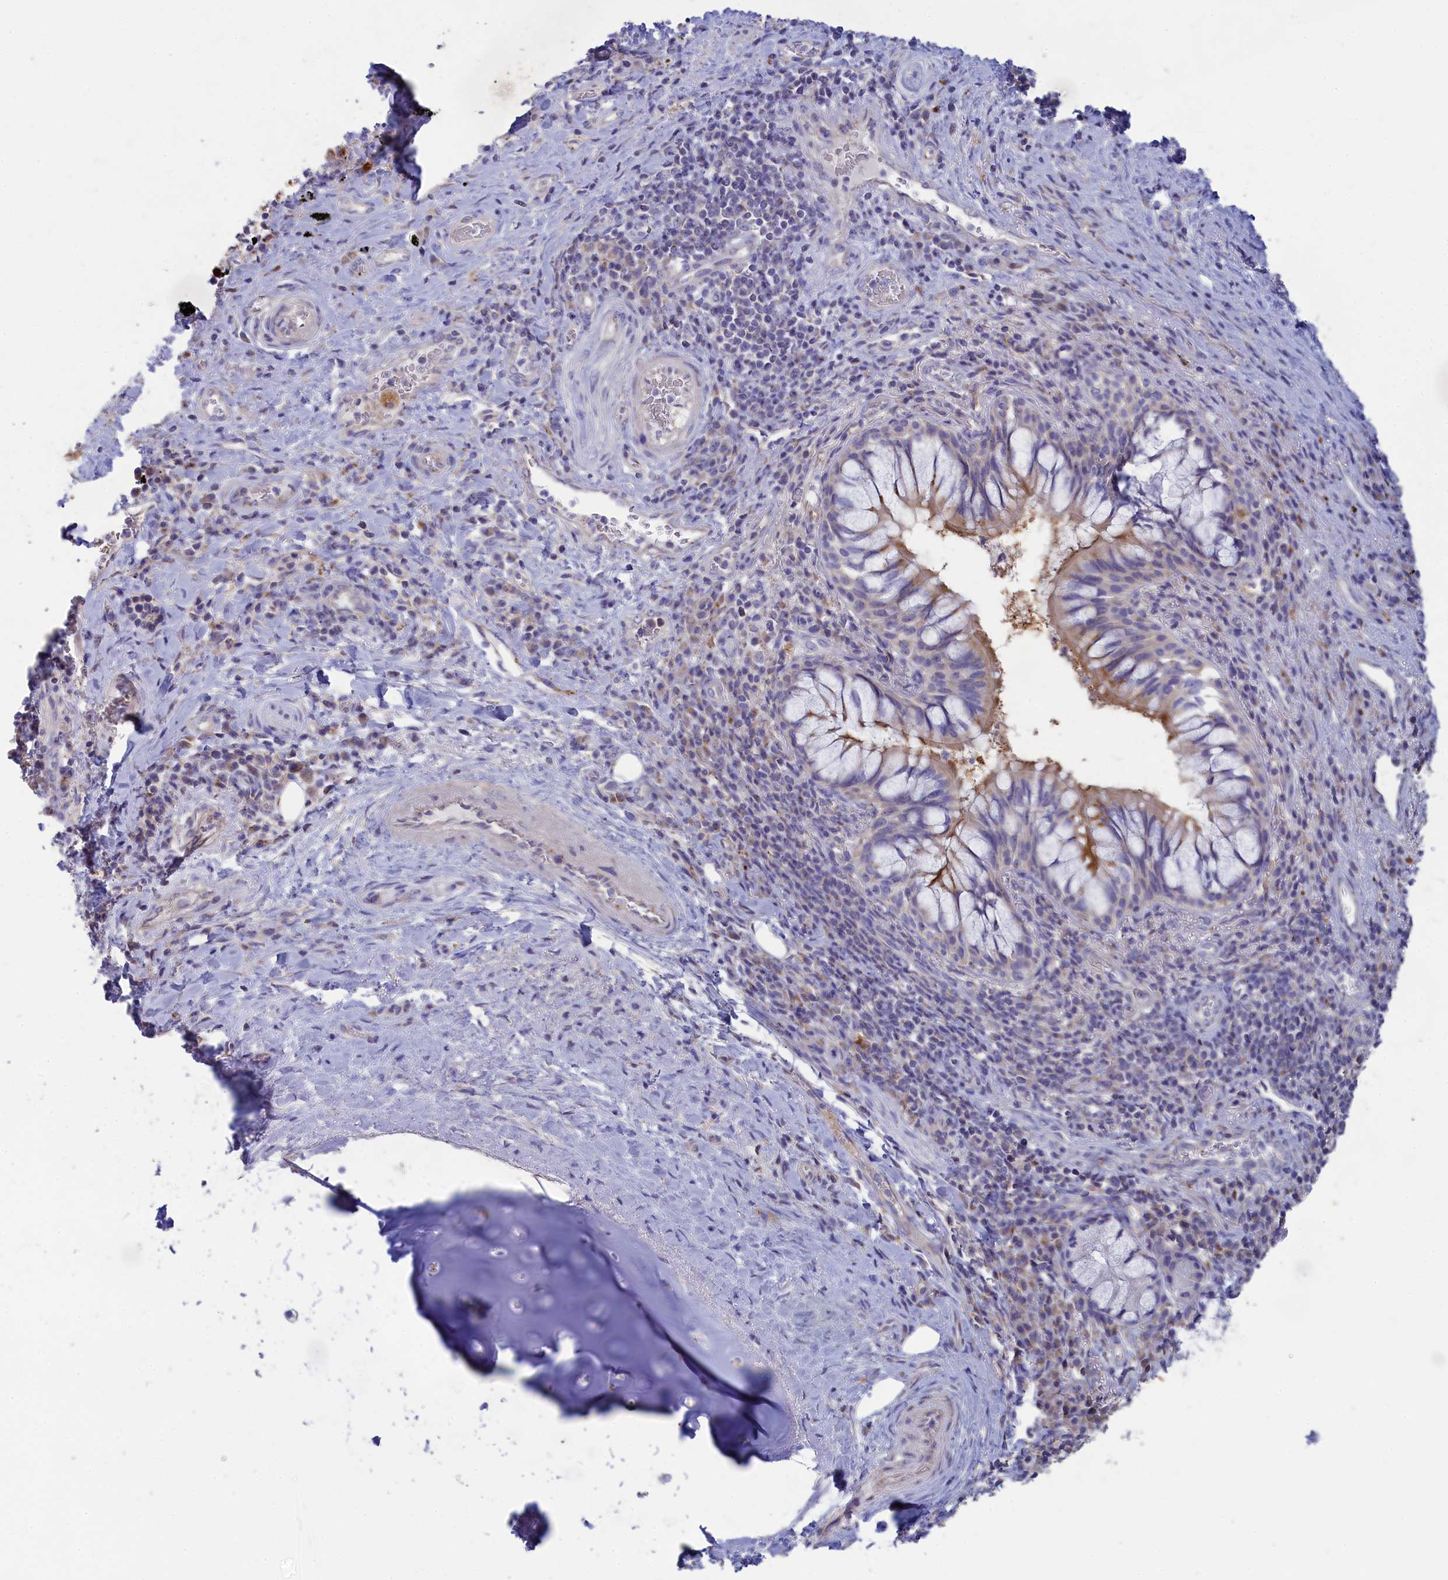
{"staining": {"intensity": "negative", "quantity": "none", "location": "none"}, "tissue": "adipose tissue", "cell_type": "Adipocytes", "image_type": "normal", "snomed": [{"axis": "morphology", "description": "Normal tissue, NOS"}, {"axis": "morphology", "description": "Squamous cell carcinoma, NOS"}, {"axis": "topography", "description": "Bronchus"}, {"axis": "topography", "description": "Lung"}], "caption": "Adipocytes are negative for protein expression in normal human adipose tissue. (Immunohistochemistry (ihc), brightfield microscopy, high magnification).", "gene": "WDR6", "patient": {"sex": "male", "age": 64}}